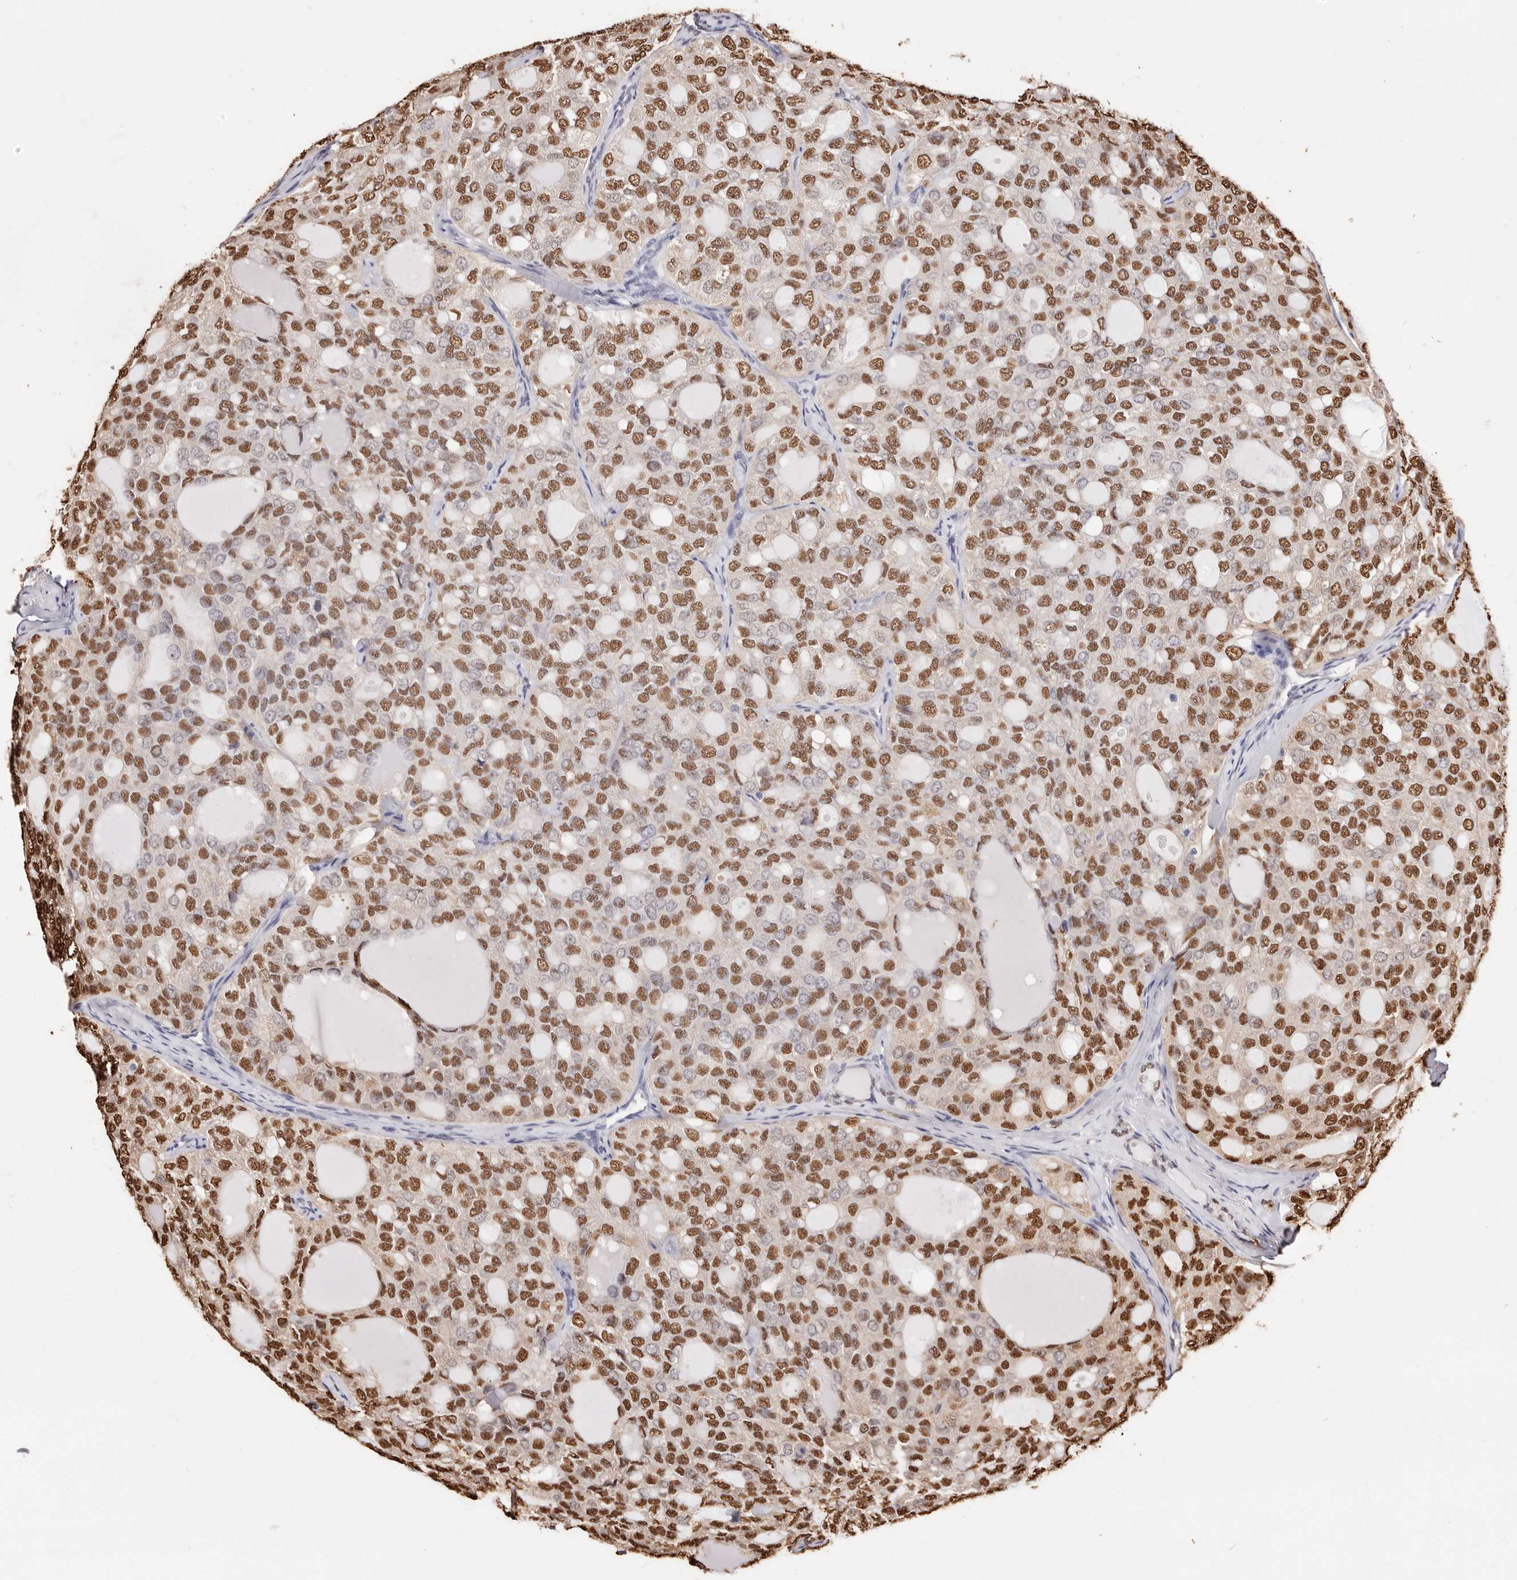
{"staining": {"intensity": "strong", "quantity": ">75%", "location": "nuclear"}, "tissue": "thyroid cancer", "cell_type": "Tumor cells", "image_type": "cancer", "snomed": [{"axis": "morphology", "description": "Follicular adenoma carcinoma, NOS"}, {"axis": "topography", "description": "Thyroid gland"}], "caption": "Protein staining of thyroid cancer tissue displays strong nuclear expression in about >75% of tumor cells. (IHC, brightfield microscopy, high magnification).", "gene": "TKT", "patient": {"sex": "male", "age": 75}}